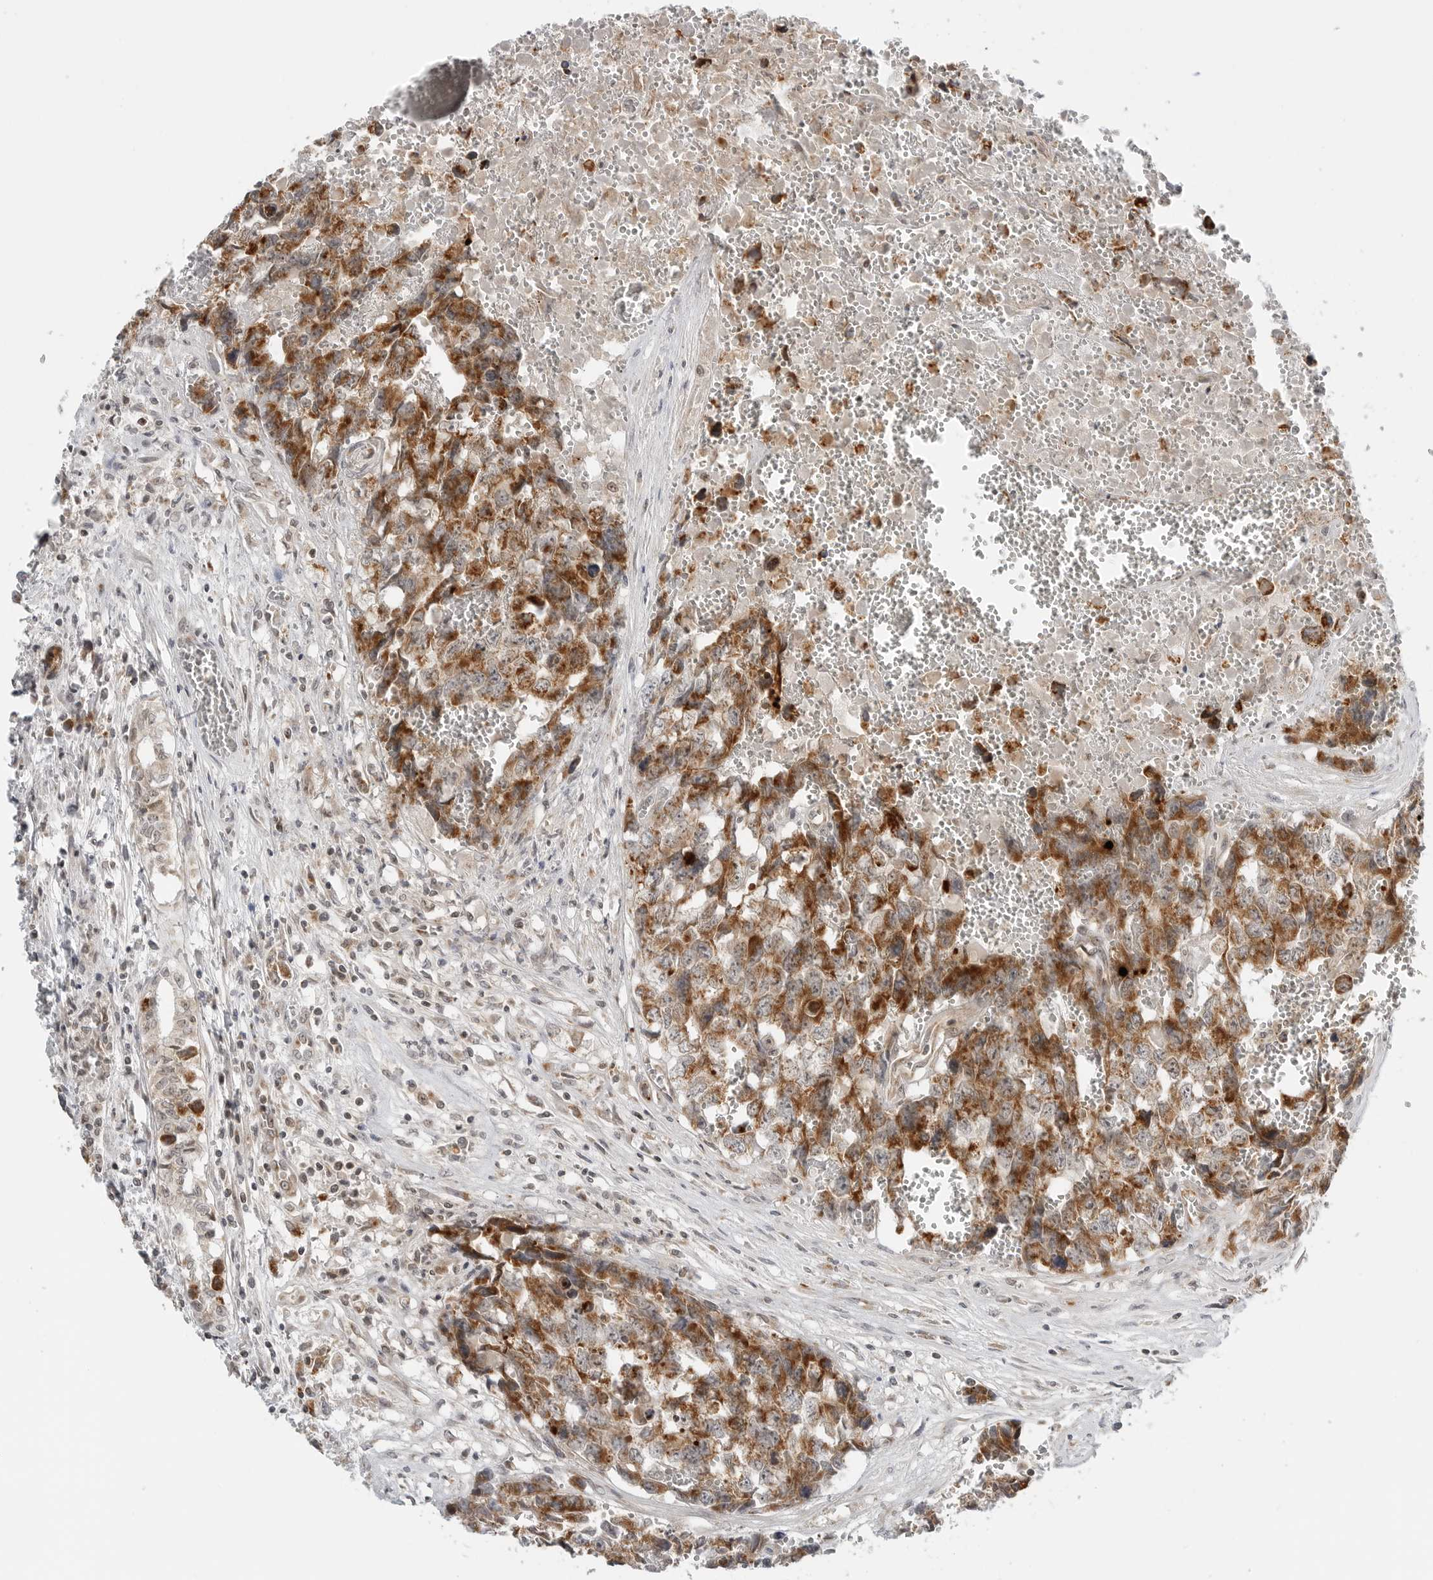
{"staining": {"intensity": "moderate", "quantity": ">75%", "location": "cytoplasmic/membranous"}, "tissue": "testis cancer", "cell_type": "Tumor cells", "image_type": "cancer", "snomed": [{"axis": "morphology", "description": "Carcinoma, Embryonal, NOS"}, {"axis": "topography", "description": "Testis"}], "caption": "A histopathology image of human testis cancer stained for a protein demonstrates moderate cytoplasmic/membranous brown staining in tumor cells.", "gene": "PEX2", "patient": {"sex": "male", "age": 31}}